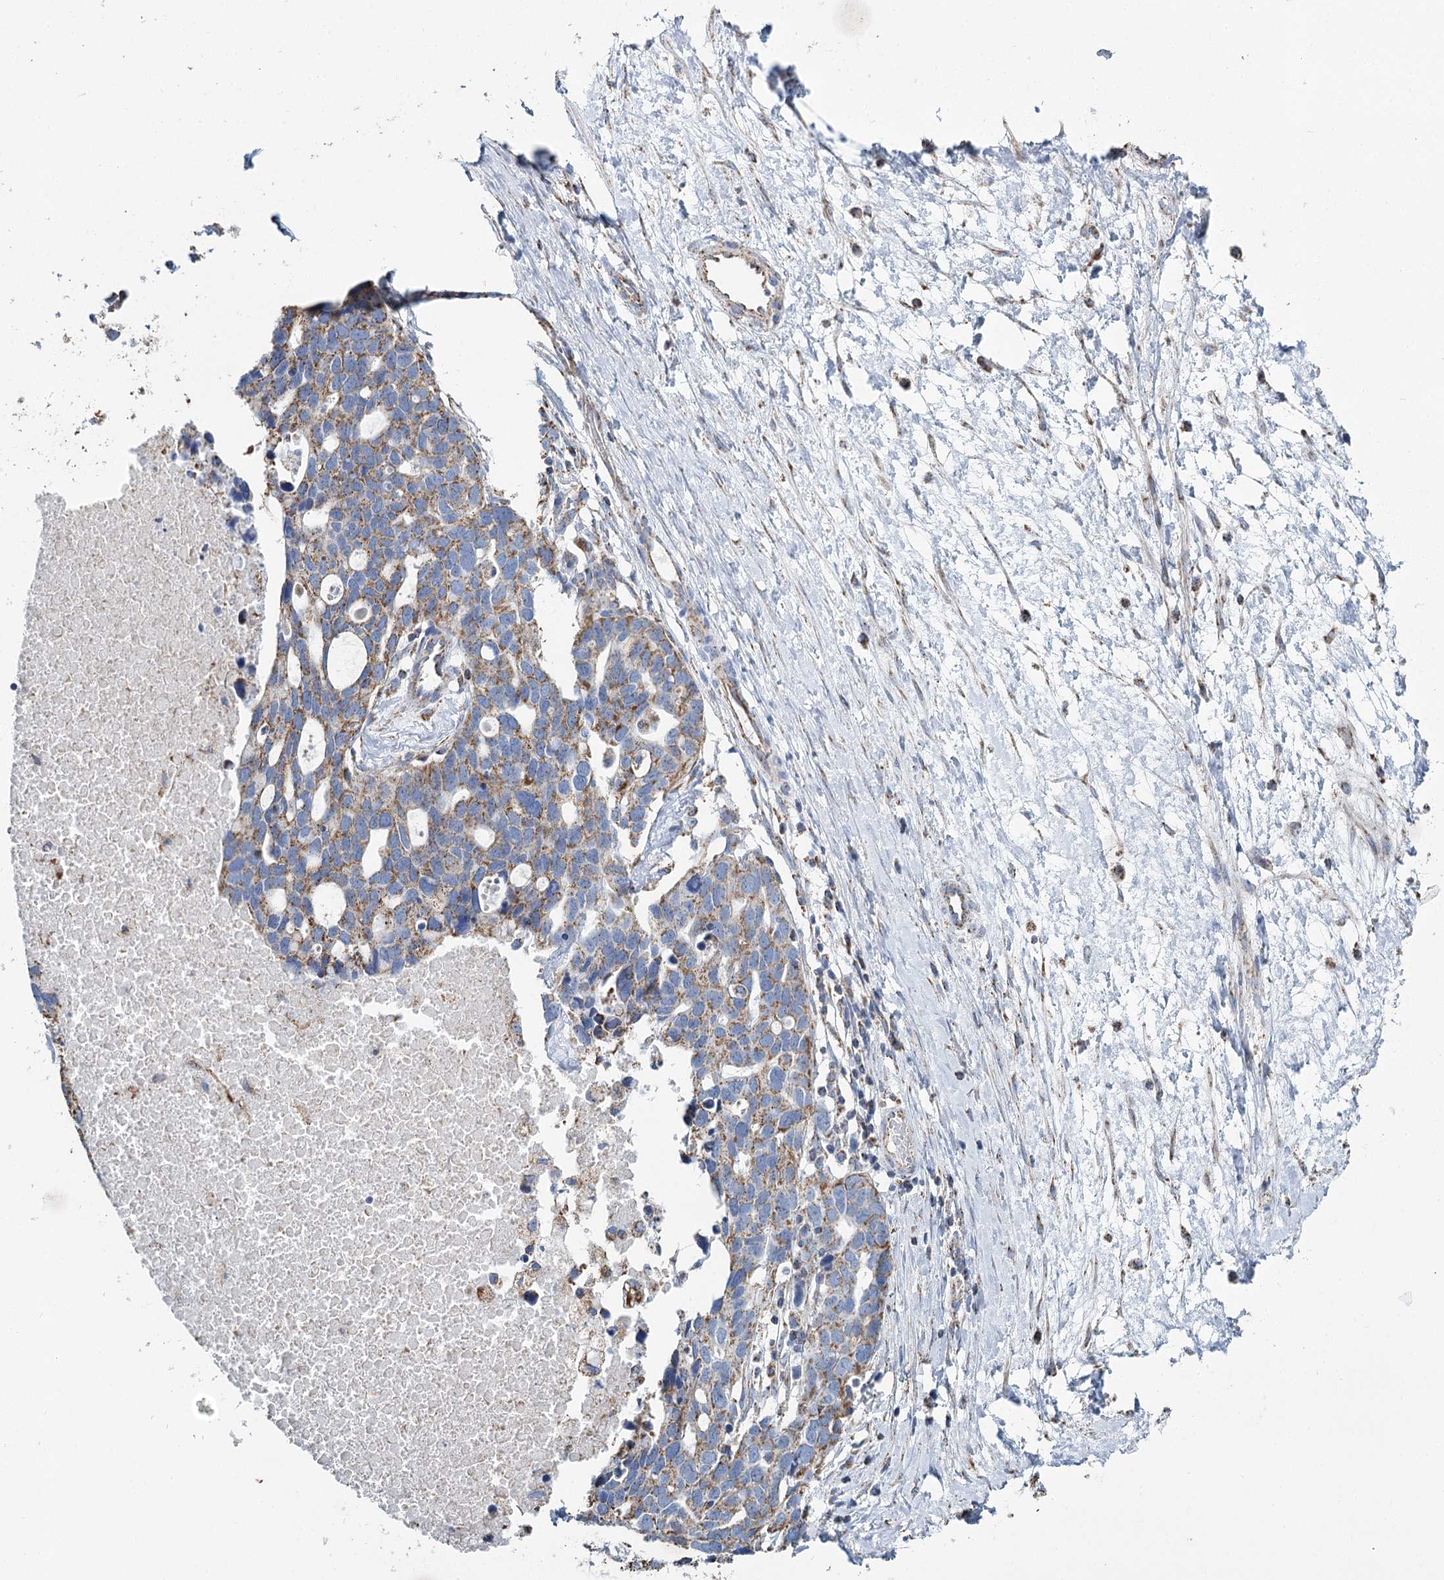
{"staining": {"intensity": "moderate", "quantity": "25%-75%", "location": "cytoplasmic/membranous"}, "tissue": "ovarian cancer", "cell_type": "Tumor cells", "image_type": "cancer", "snomed": [{"axis": "morphology", "description": "Cystadenocarcinoma, serous, NOS"}, {"axis": "topography", "description": "Ovary"}], "caption": "Ovarian serous cystadenocarcinoma stained for a protein (brown) displays moderate cytoplasmic/membranous positive expression in approximately 25%-75% of tumor cells.", "gene": "MRPL44", "patient": {"sex": "female", "age": 54}}